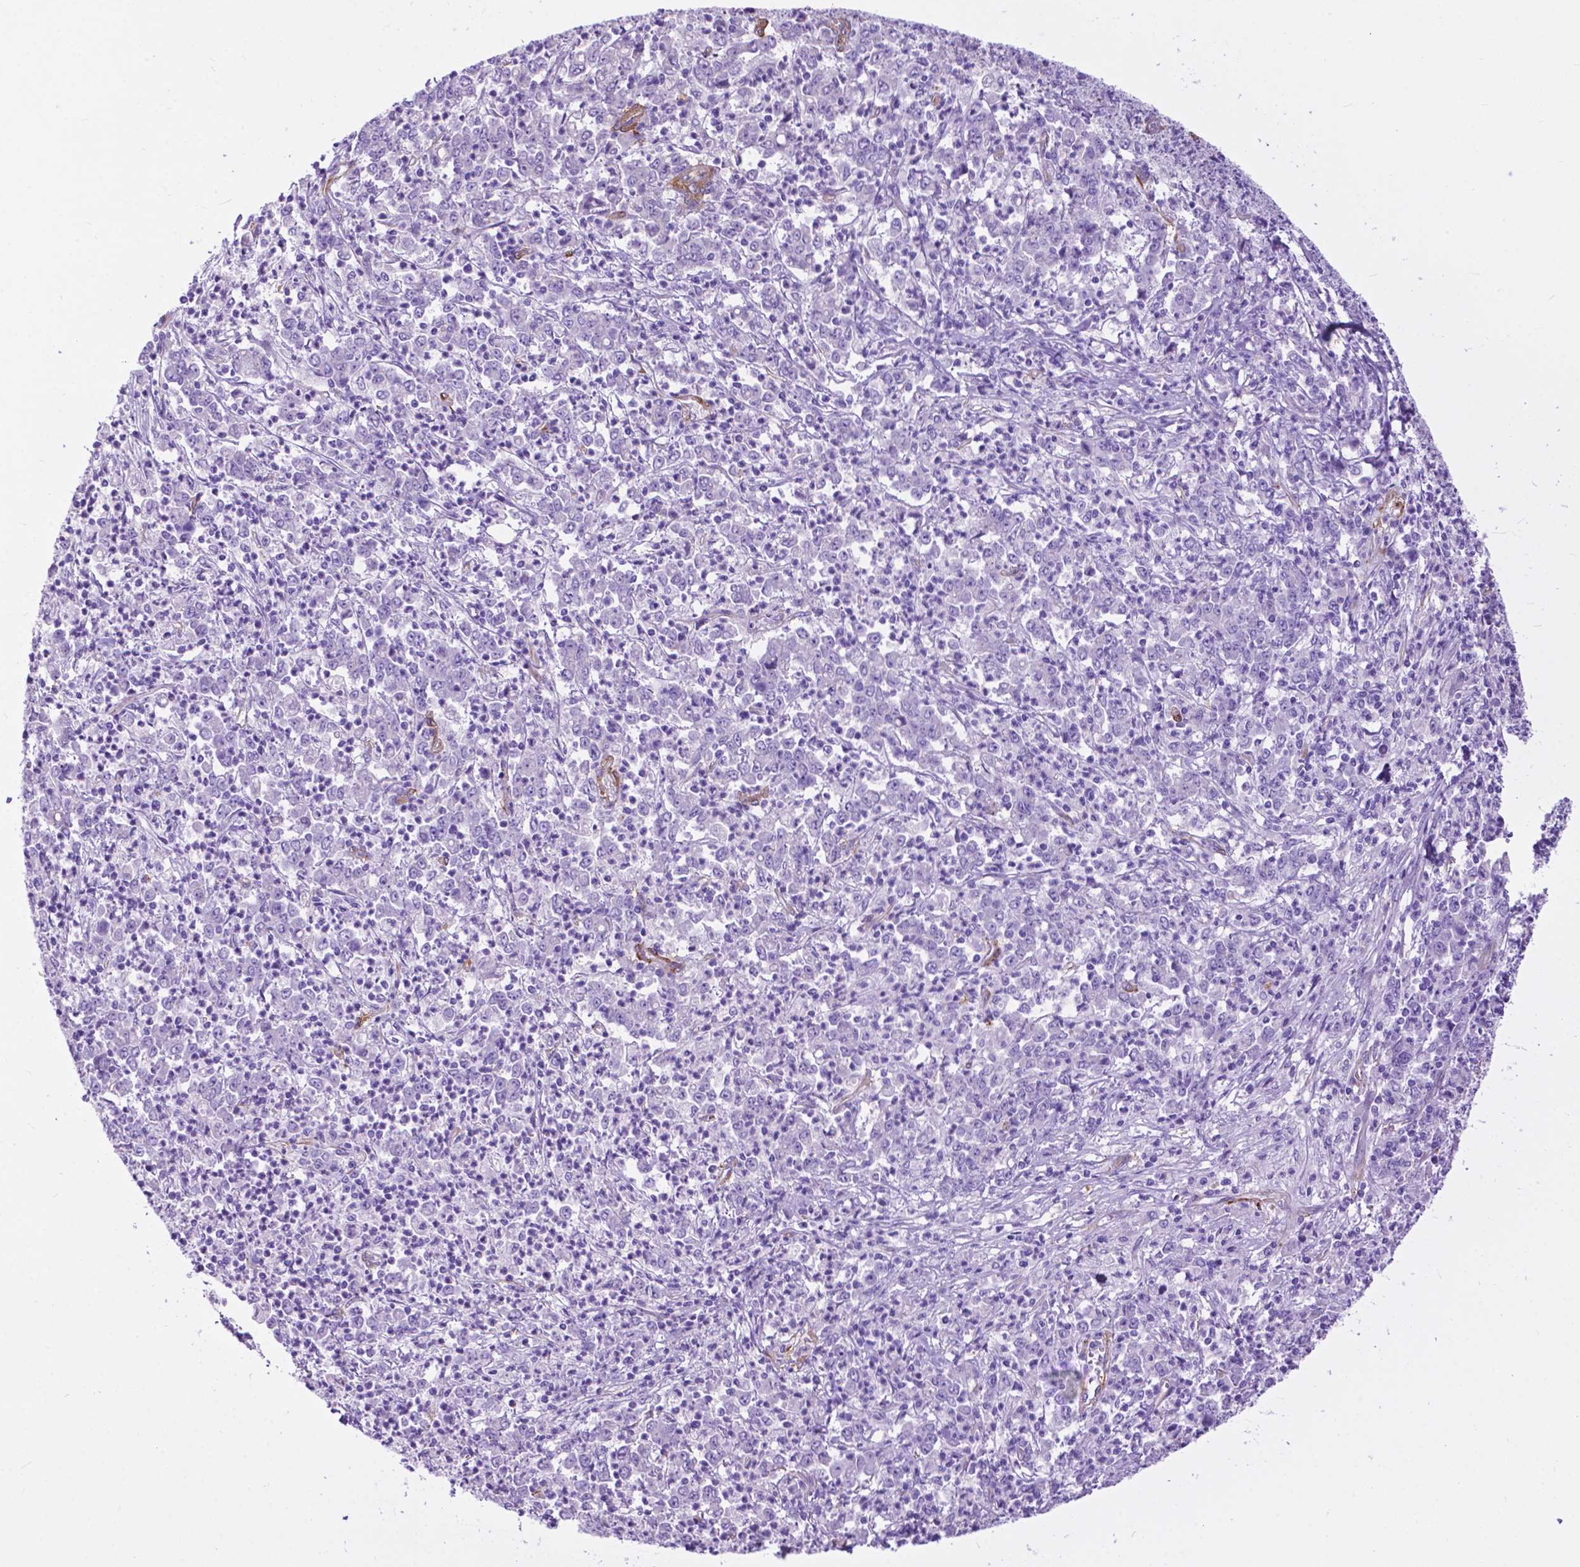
{"staining": {"intensity": "negative", "quantity": "none", "location": "none"}, "tissue": "stomach cancer", "cell_type": "Tumor cells", "image_type": "cancer", "snomed": [{"axis": "morphology", "description": "Adenocarcinoma, NOS"}, {"axis": "topography", "description": "Stomach, lower"}], "caption": "An image of human adenocarcinoma (stomach) is negative for staining in tumor cells.", "gene": "PCDHA12", "patient": {"sex": "female", "age": 71}}